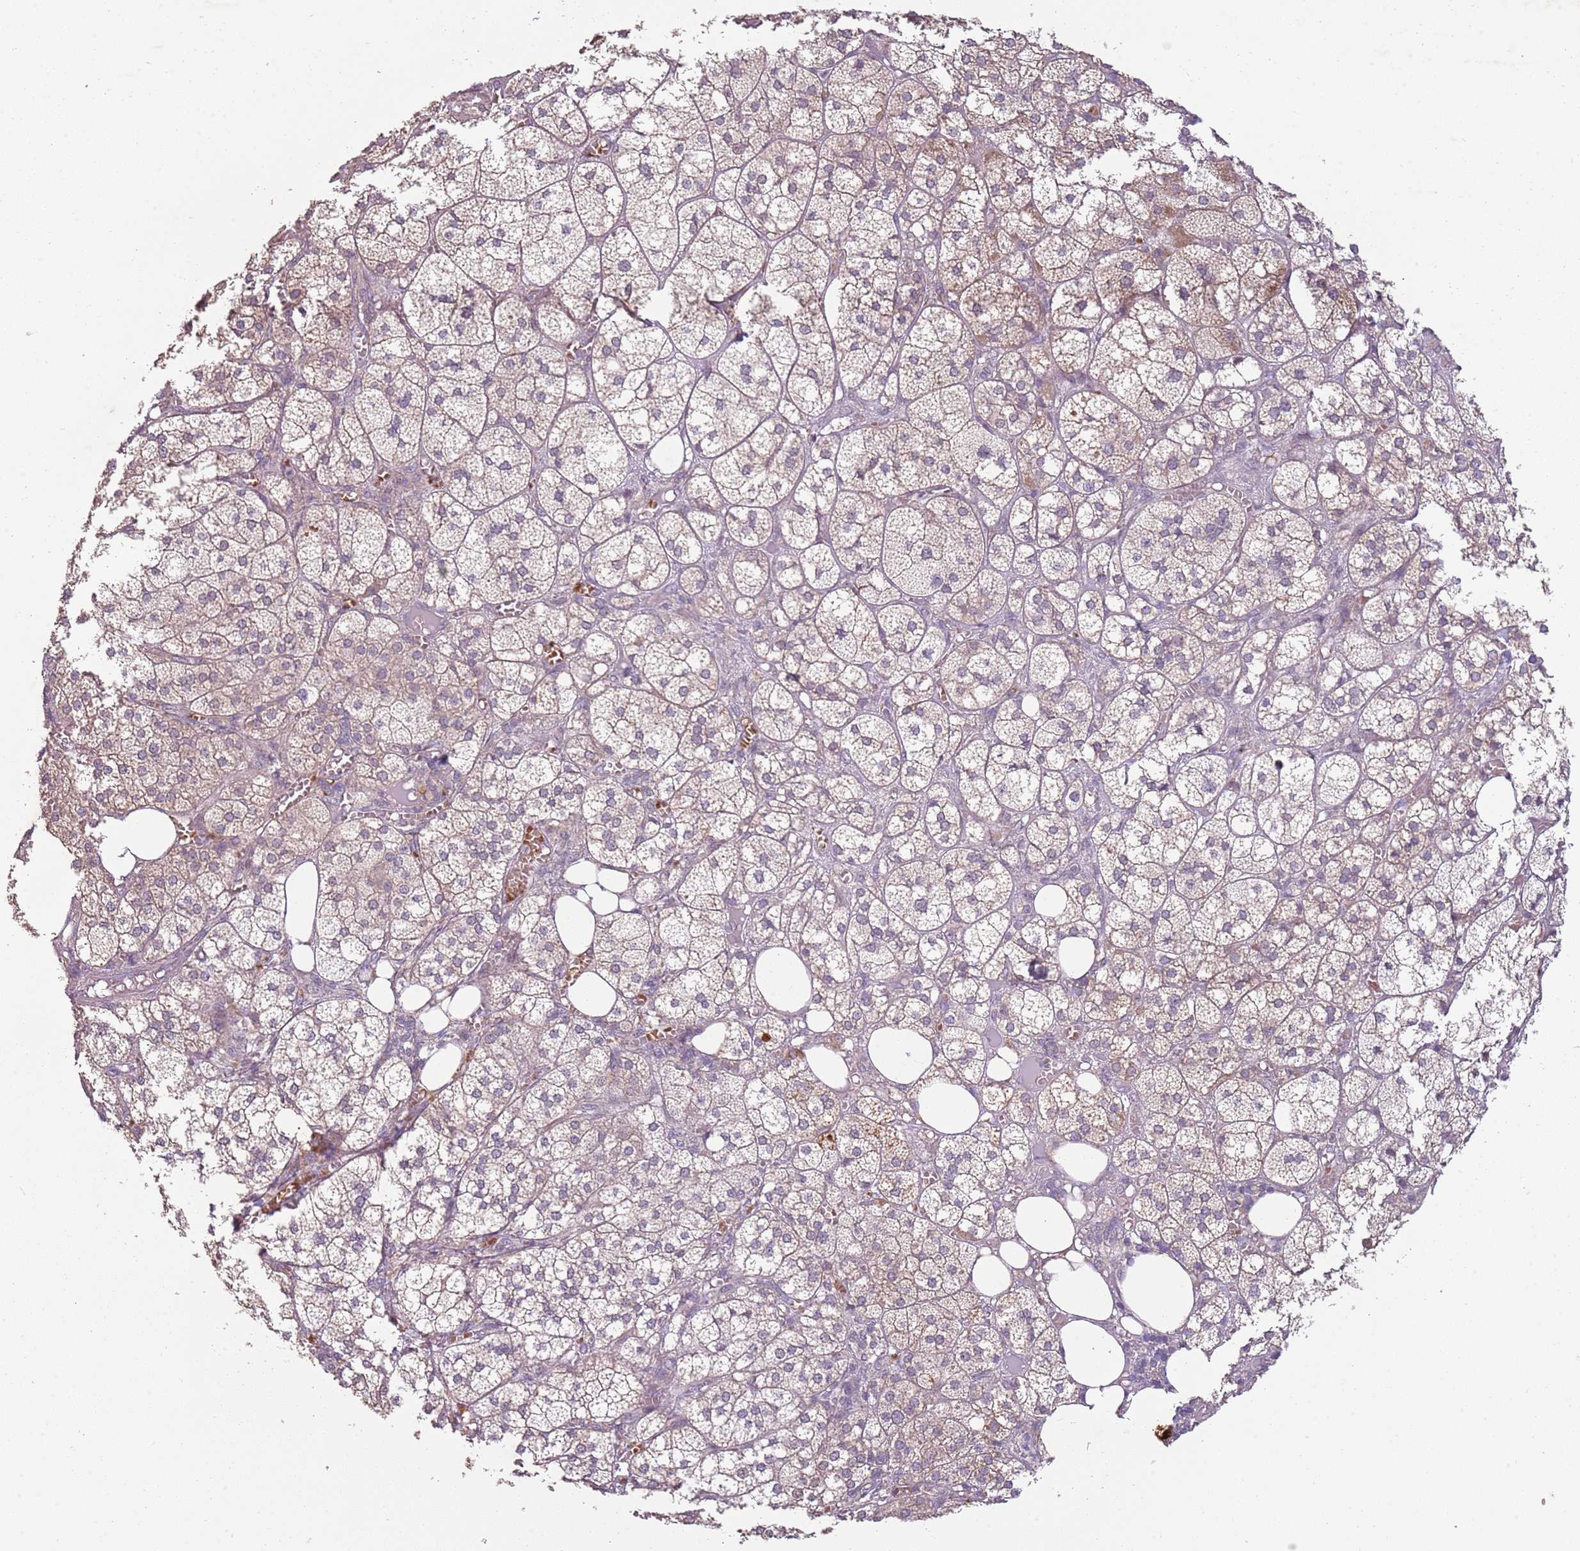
{"staining": {"intensity": "weak", "quantity": "25%-75%", "location": "cytoplasmic/membranous"}, "tissue": "adrenal gland", "cell_type": "Glandular cells", "image_type": "normal", "snomed": [{"axis": "morphology", "description": "Normal tissue, NOS"}, {"axis": "topography", "description": "Adrenal gland"}], "caption": "Weak cytoplasmic/membranous staining is appreciated in approximately 25%-75% of glandular cells in normal adrenal gland. The protein is stained brown, and the nuclei are stained in blue (DAB IHC with brightfield microscopy, high magnification).", "gene": "TEKT4", "patient": {"sex": "female", "age": 61}}